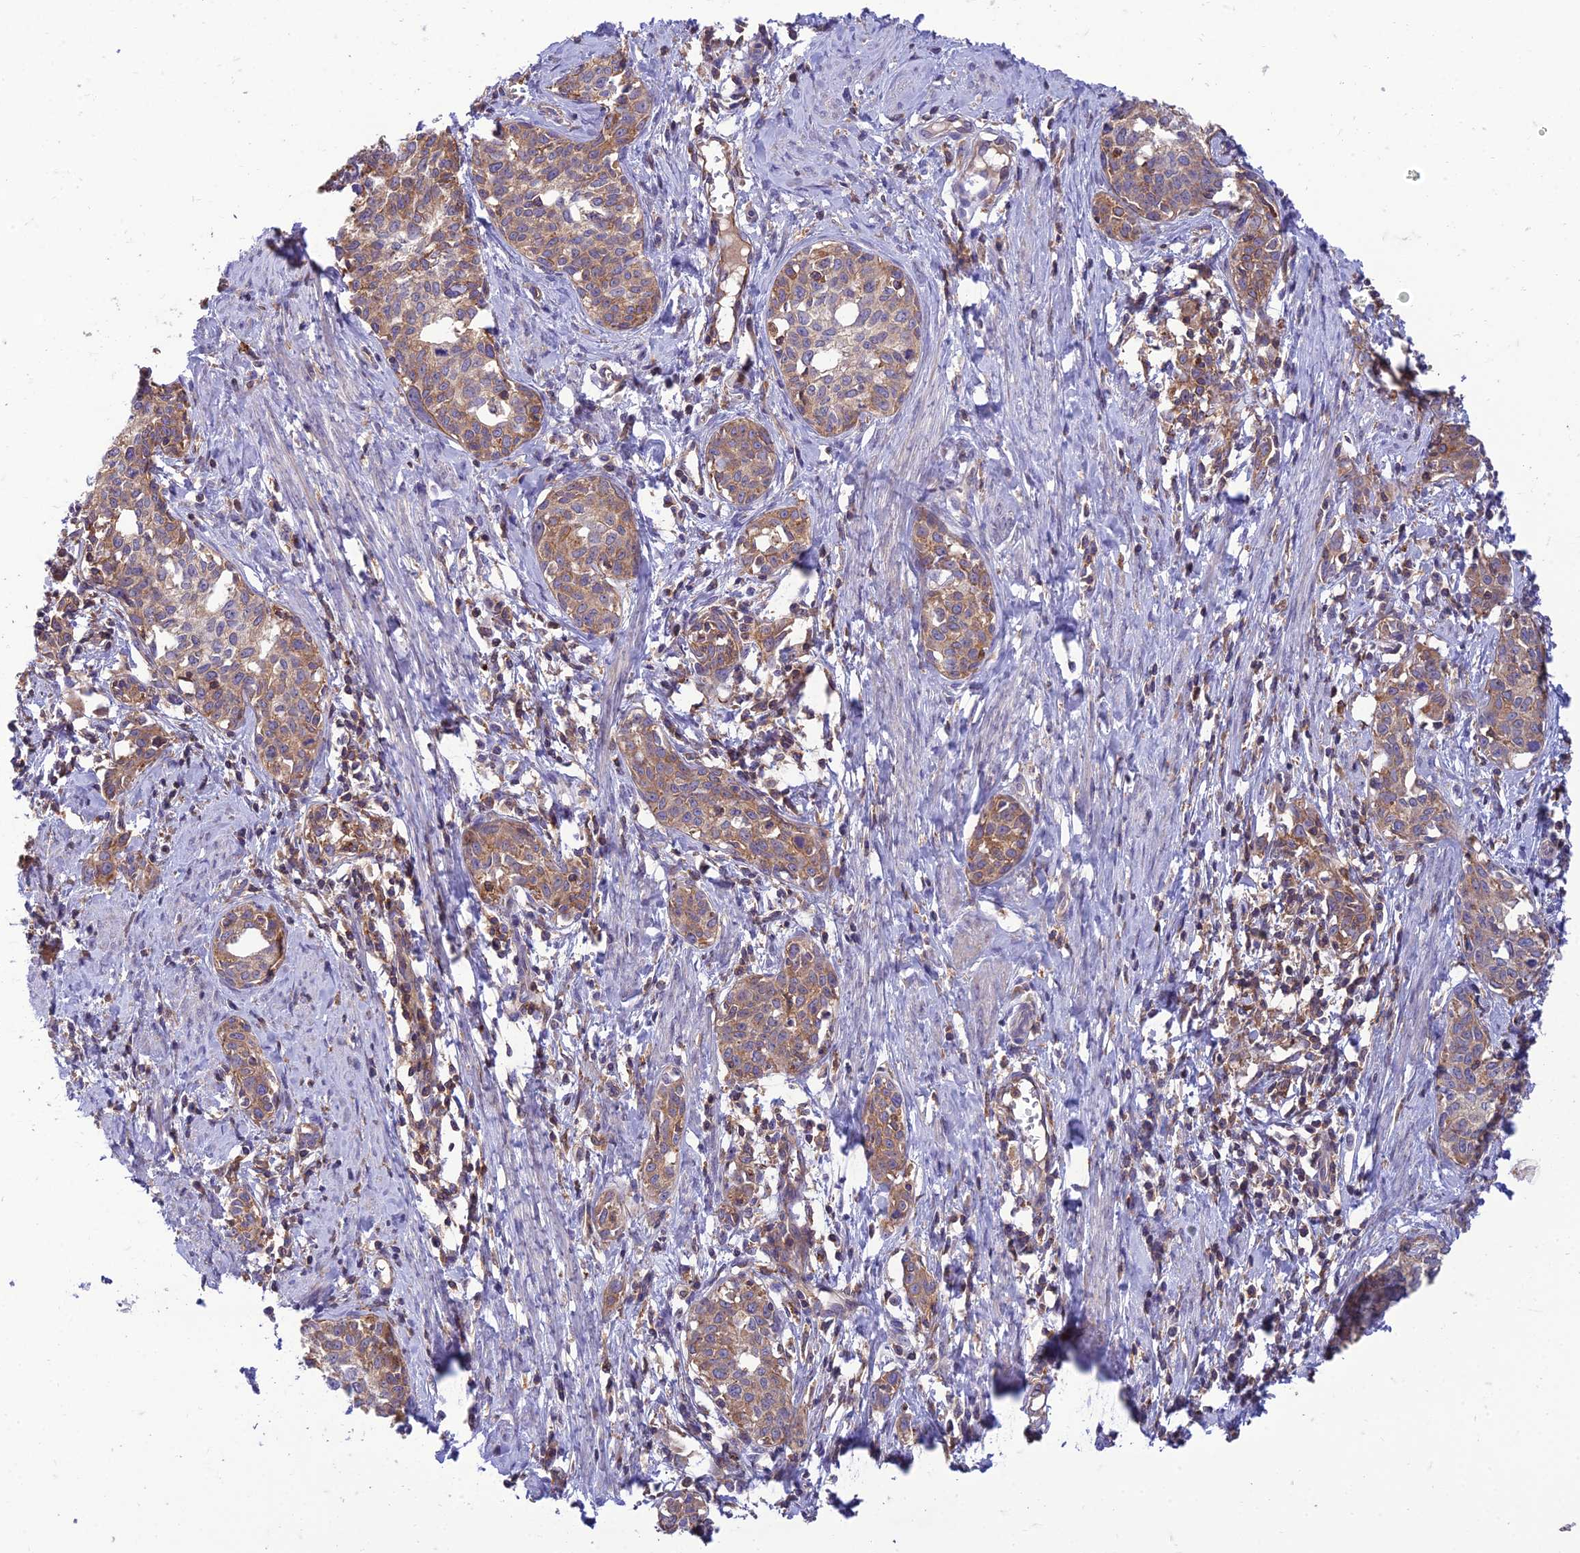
{"staining": {"intensity": "moderate", "quantity": ">75%", "location": "cytoplasmic/membranous"}, "tissue": "cervical cancer", "cell_type": "Tumor cells", "image_type": "cancer", "snomed": [{"axis": "morphology", "description": "Squamous cell carcinoma, NOS"}, {"axis": "topography", "description": "Cervix"}], "caption": "A histopathology image of cervical cancer (squamous cell carcinoma) stained for a protein exhibits moderate cytoplasmic/membranous brown staining in tumor cells.", "gene": "IRAK3", "patient": {"sex": "female", "age": 52}}